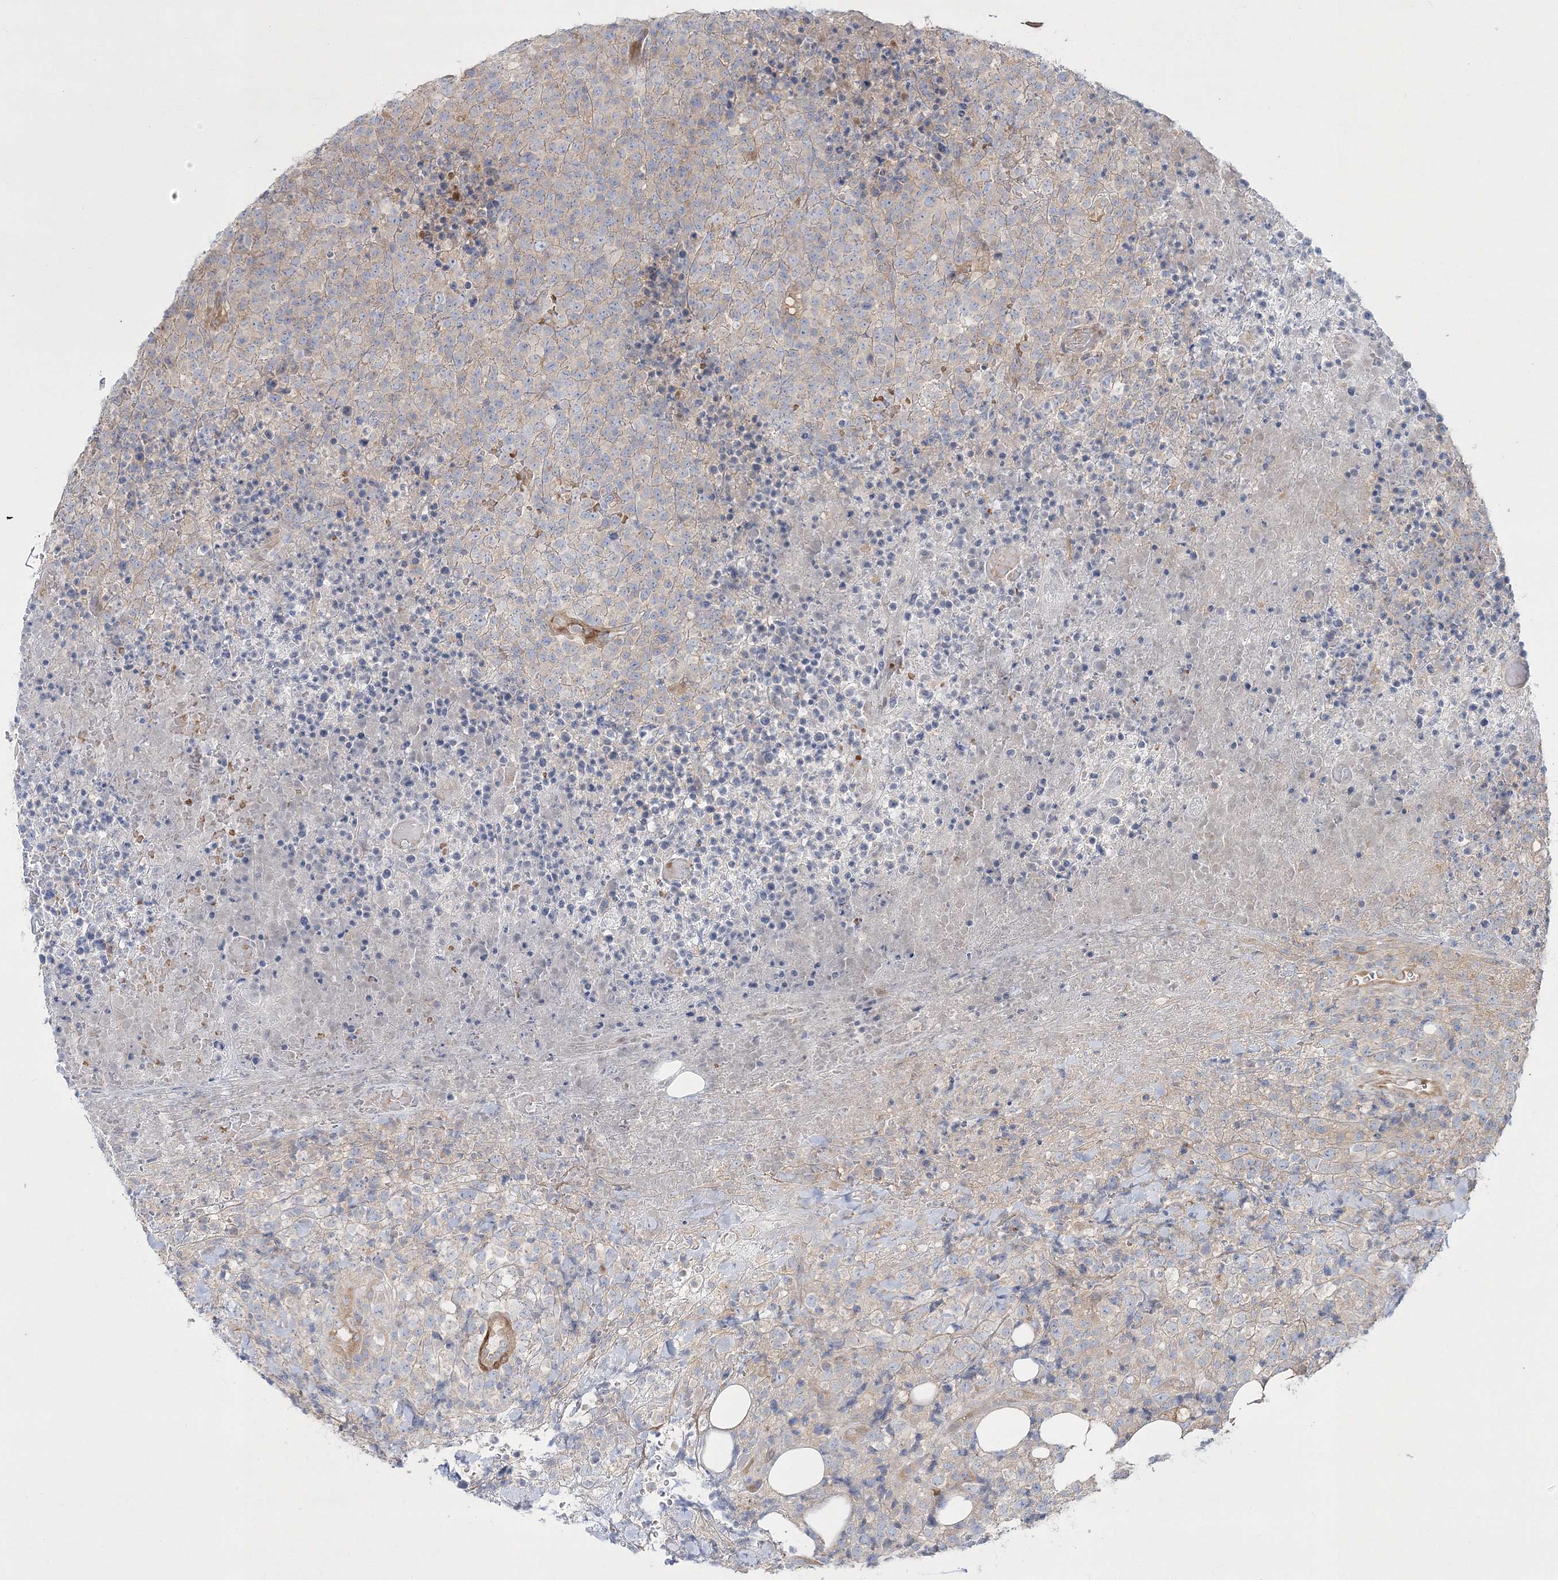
{"staining": {"intensity": "negative", "quantity": "none", "location": "none"}, "tissue": "lymphoma", "cell_type": "Tumor cells", "image_type": "cancer", "snomed": [{"axis": "morphology", "description": "Malignant lymphoma, non-Hodgkin's type, High grade"}, {"axis": "topography", "description": "Lymph node"}], "caption": "Tumor cells are negative for protein expression in human high-grade malignant lymphoma, non-Hodgkin's type.", "gene": "ZSWIM6", "patient": {"sex": "male", "age": 13}}